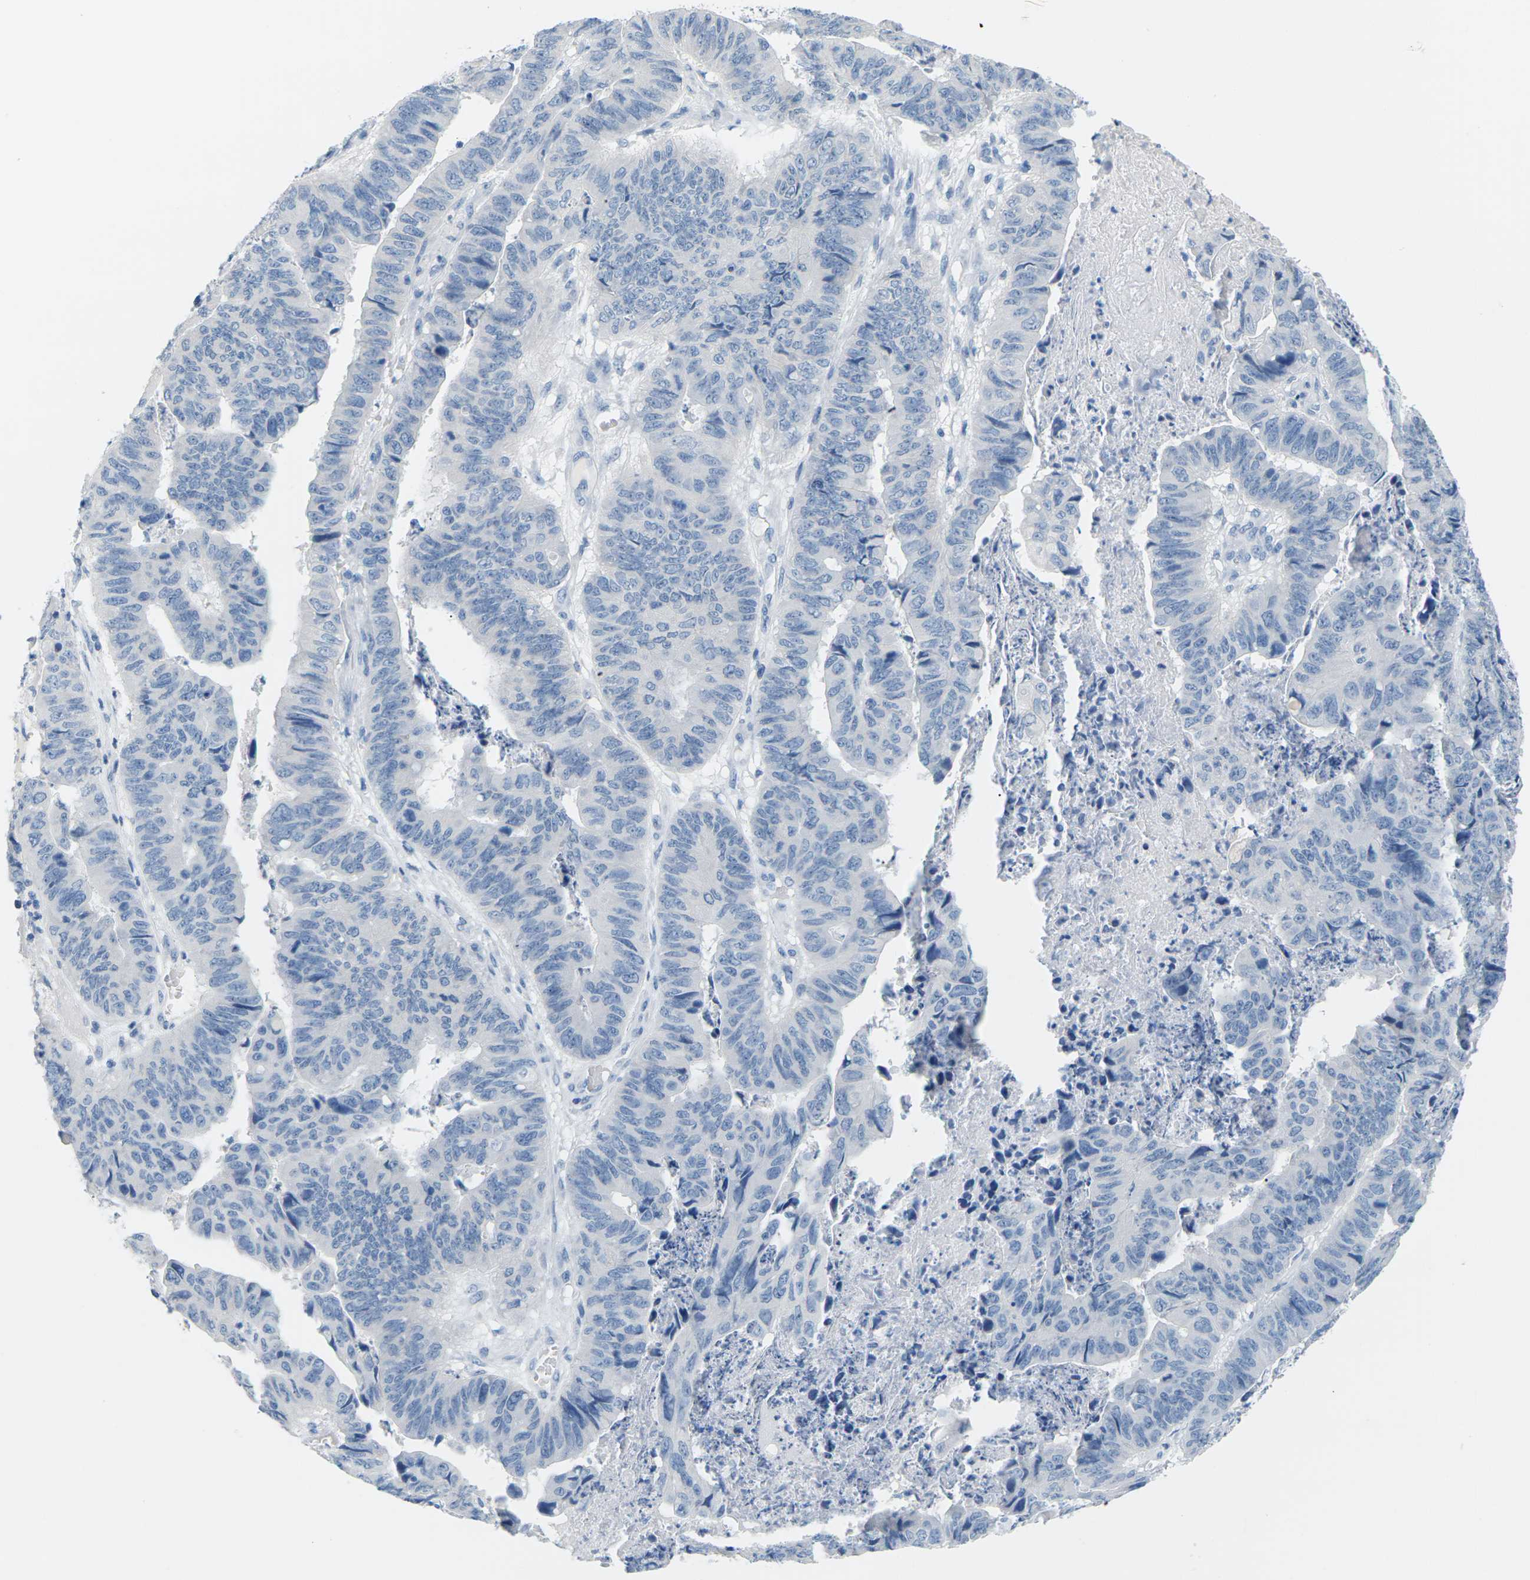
{"staining": {"intensity": "negative", "quantity": "none", "location": "none"}, "tissue": "stomach cancer", "cell_type": "Tumor cells", "image_type": "cancer", "snomed": [{"axis": "morphology", "description": "Adenocarcinoma, NOS"}, {"axis": "topography", "description": "Stomach, lower"}], "caption": "The micrograph displays no staining of tumor cells in stomach adenocarcinoma. Nuclei are stained in blue.", "gene": "SLC12A1", "patient": {"sex": "male", "age": 77}}